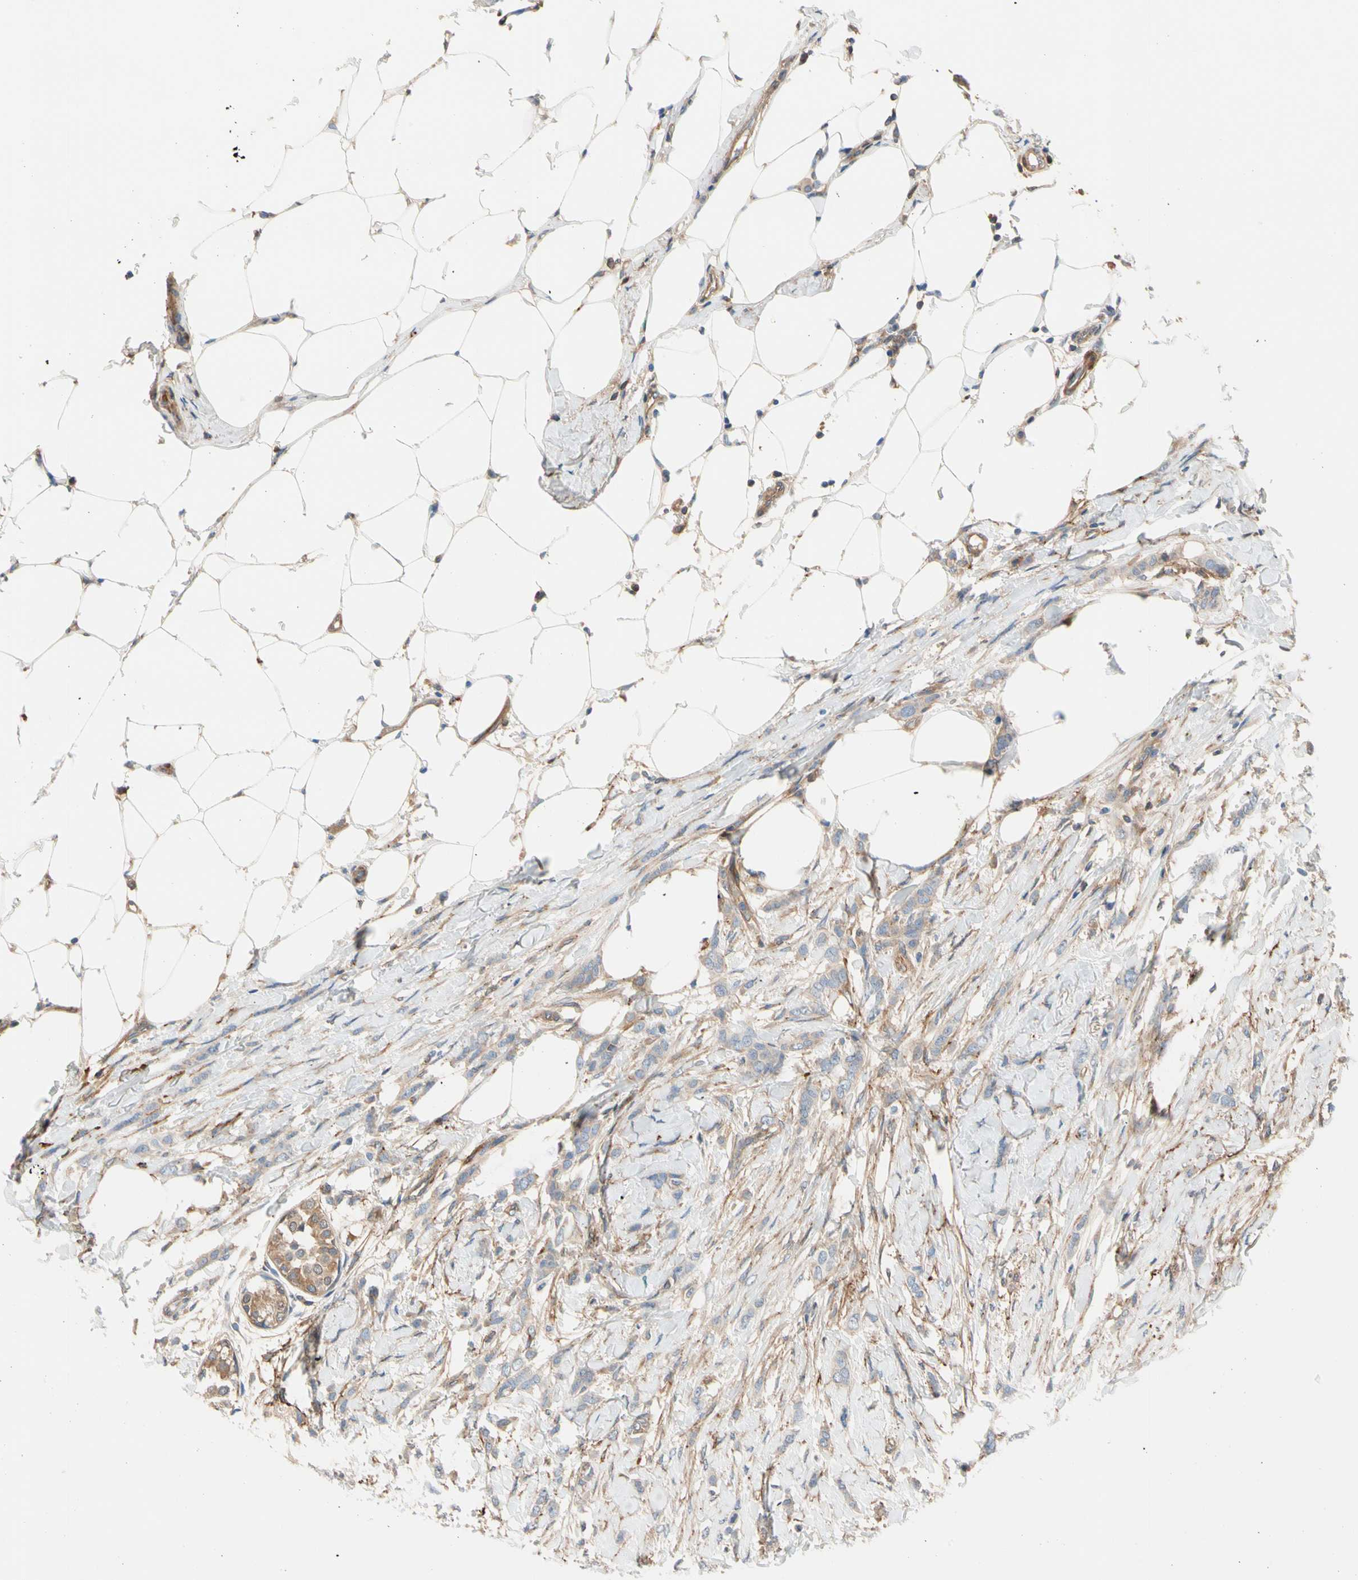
{"staining": {"intensity": "weak", "quantity": "<25%", "location": "cytoplasmic/membranous"}, "tissue": "breast cancer", "cell_type": "Tumor cells", "image_type": "cancer", "snomed": [{"axis": "morphology", "description": "Lobular carcinoma, in situ"}, {"axis": "morphology", "description": "Lobular carcinoma"}, {"axis": "topography", "description": "Breast"}], "caption": "Tumor cells are negative for brown protein staining in breast lobular carcinoma in situ.", "gene": "ENTREP3", "patient": {"sex": "female", "age": 41}}